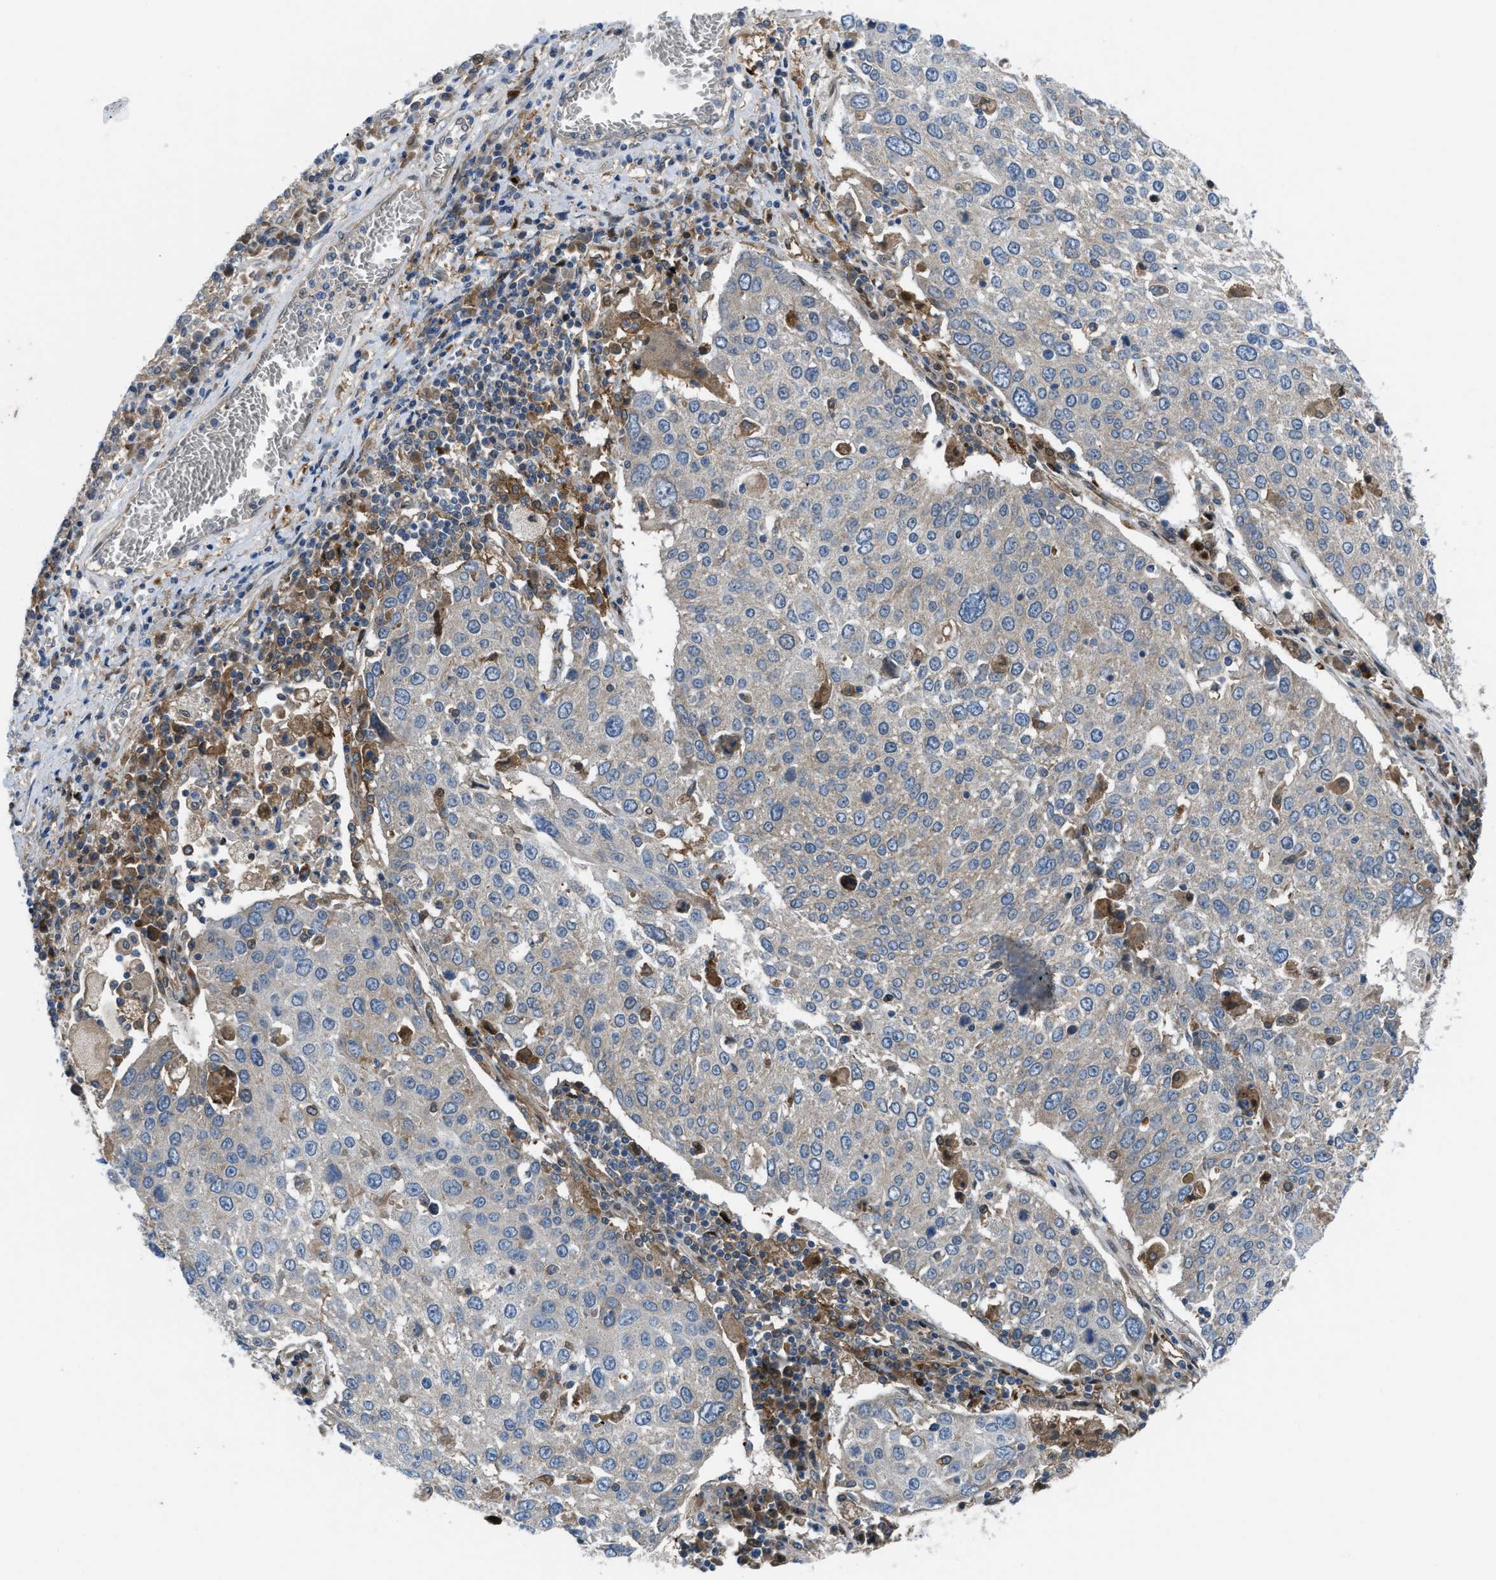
{"staining": {"intensity": "negative", "quantity": "none", "location": "none"}, "tissue": "lung cancer", "cell_type": "Tumor cells", "image_type": "cancer", "snomed": [{"axis": "morphology", "description": "Squamous cell carcinoma, NOS"}, {"axis": "topography", "description": "Lung"}], "caption": "Immunohistochemistry of human lung cancer (squamous cell carcinoma) displays no expression in tumor cells.", "gene": "BAZ2B", "patient": {"sex": "male", "age": 65}}